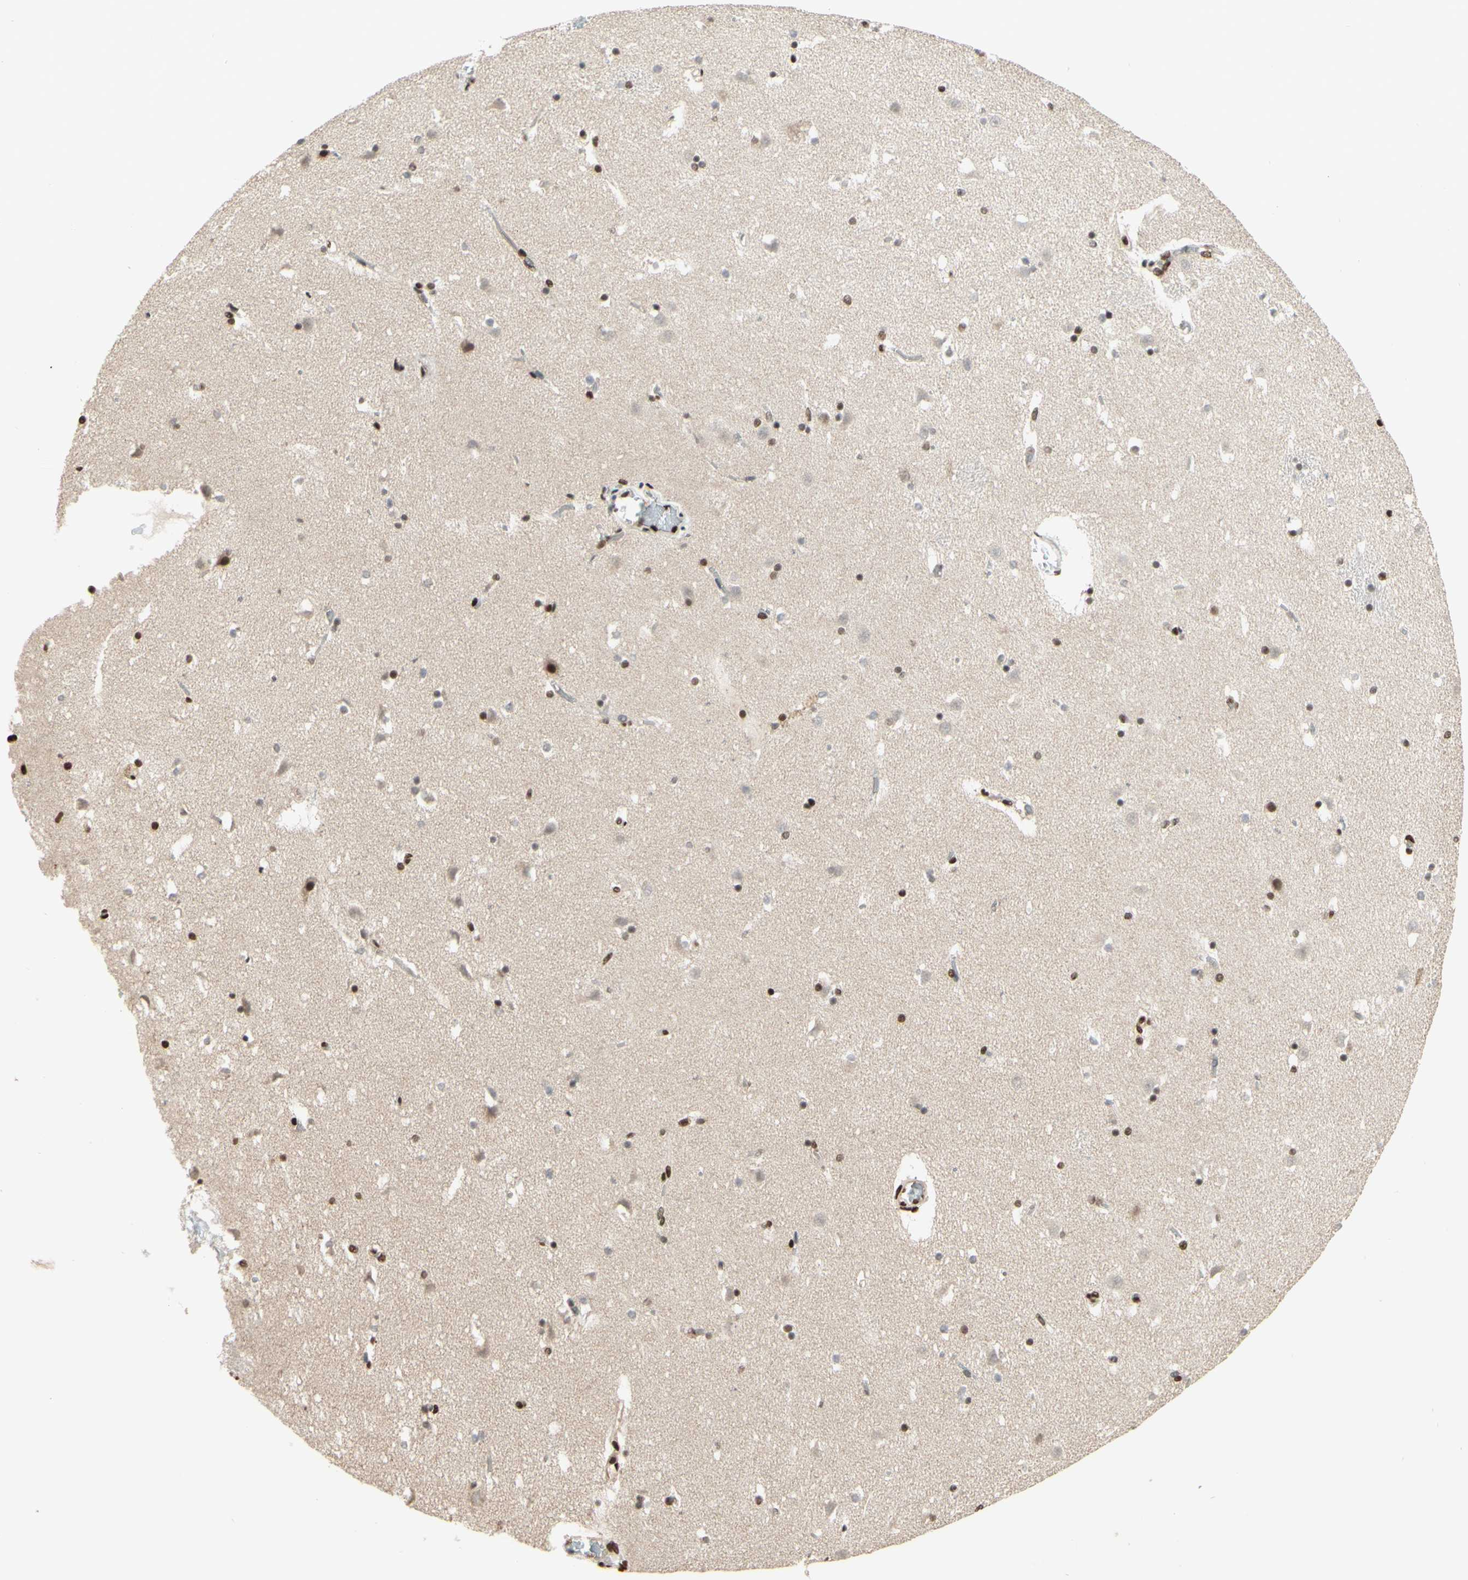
{"staining": {"intensity": "strong", "quantity": ">75%", "location": "nuclear"}, "tissue": "caudate", "cell_type": "Glial cells", "image_type": "normal", "snomed": [{"axis": "morphology", "description": "Normal tissue, NOS"}, {"axis": "topography", "description": "Lateral ventricle wall"}], "caption": "Immunohistochemistry (IHC) (DAB) staining of unremarkable human caudate demonstrates strong nuclear protein expression in about >75% of glial cells.", "gene": "NR3C1", "patient": {"sex": "male", "age": 45}}